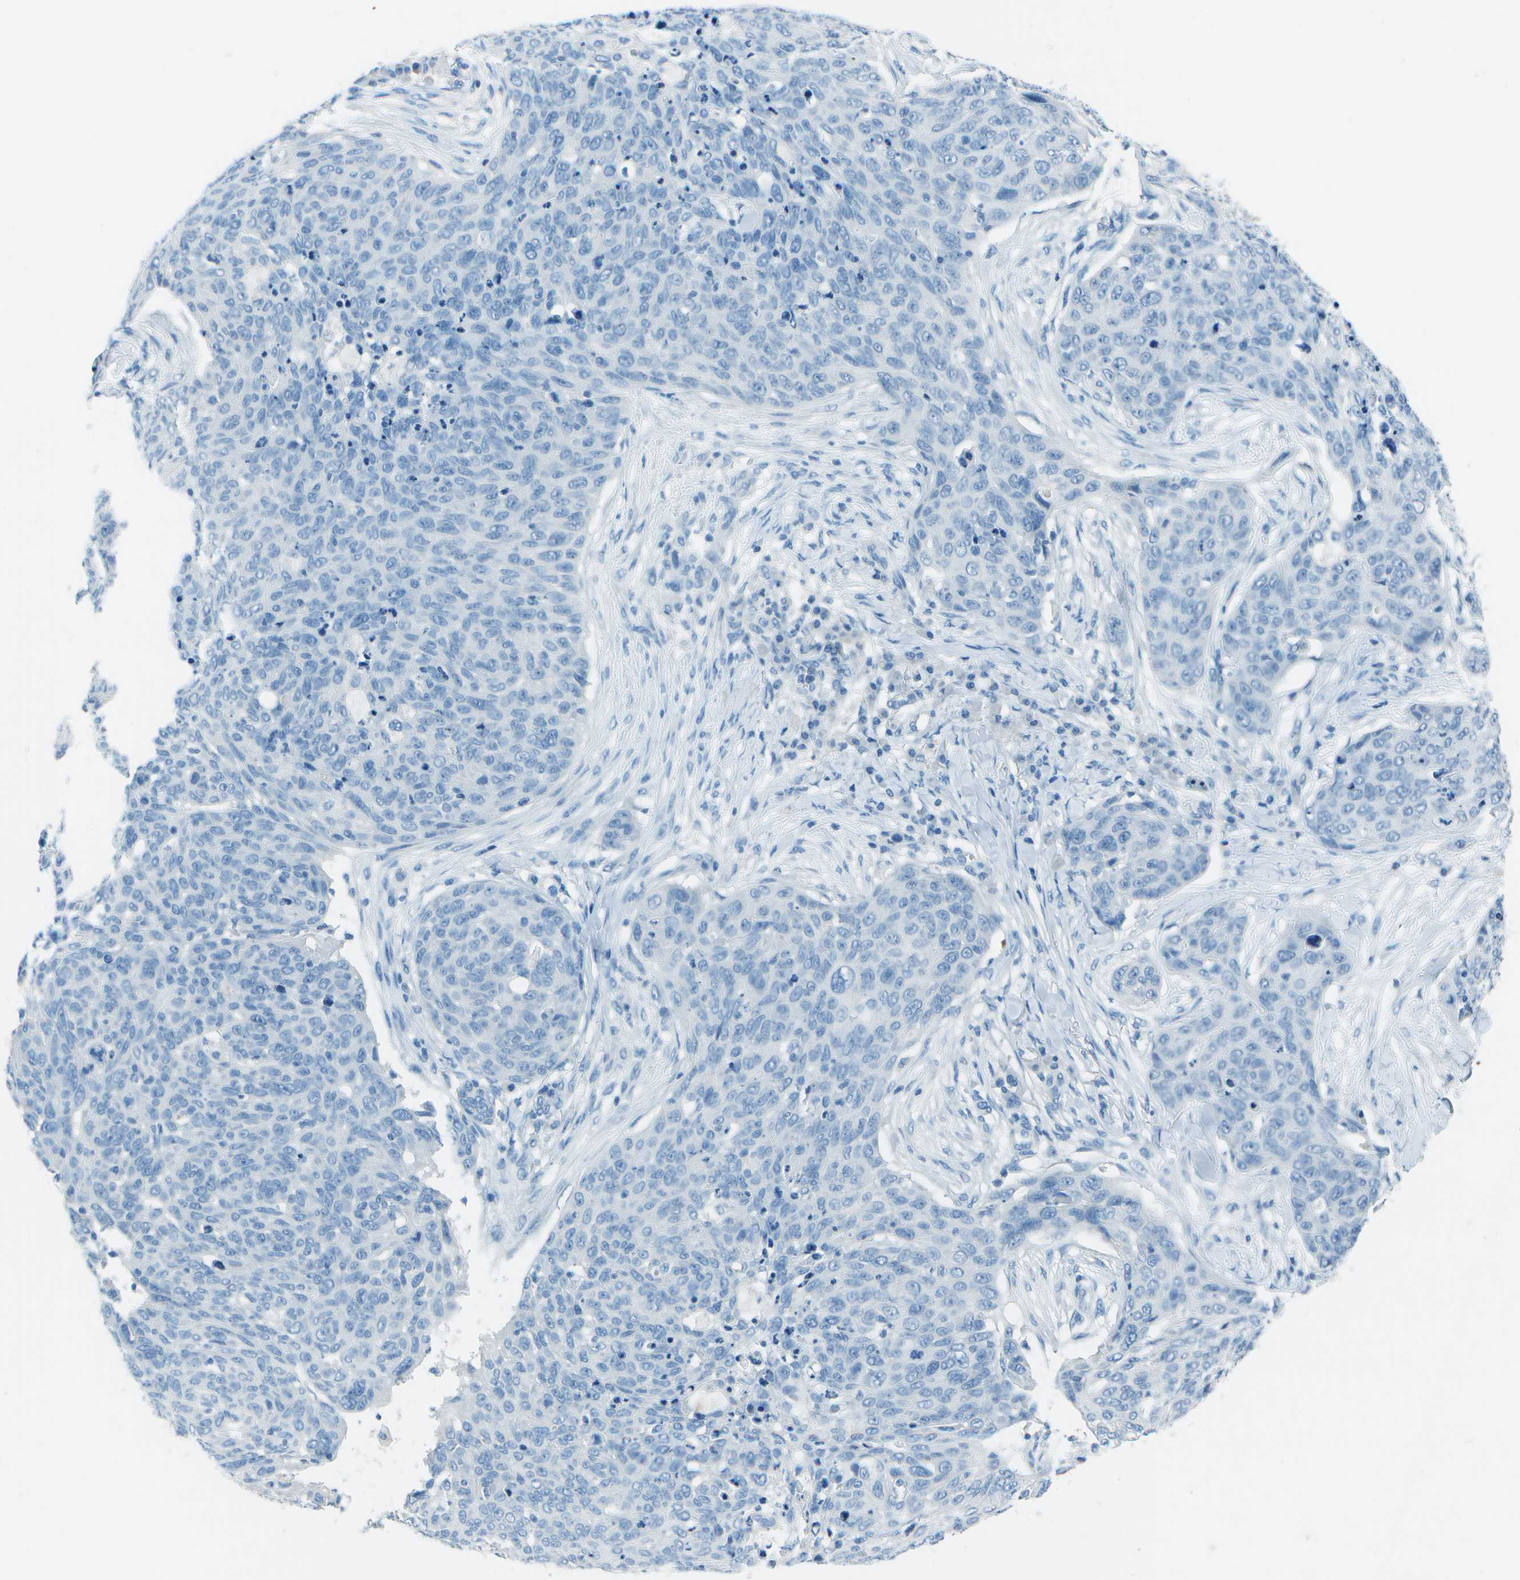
{"staining": {"intensity": "negative", "quantity": "none", "location": "none"}, "tissue": "skin cancer", "cell_type": "Tumor cells", "image_type": "cancer", "snomed": [{"axis": "morphology", "description": "Squamous cell carcinoma in situ, NOS"}, {"axis": "morphology", "description": "Squamous cell carcinoma, NOS"}, {"axis": "topography", "description": "Skin"}], "caption": "A high-resolution image shows immunohistochemistry (IHC) staining of skin squamous cell carcinoma in situ, which shows no significant staining in tumor cells.", "gene": "FGF1", "patient": {"sex": "male", "age": 93}}